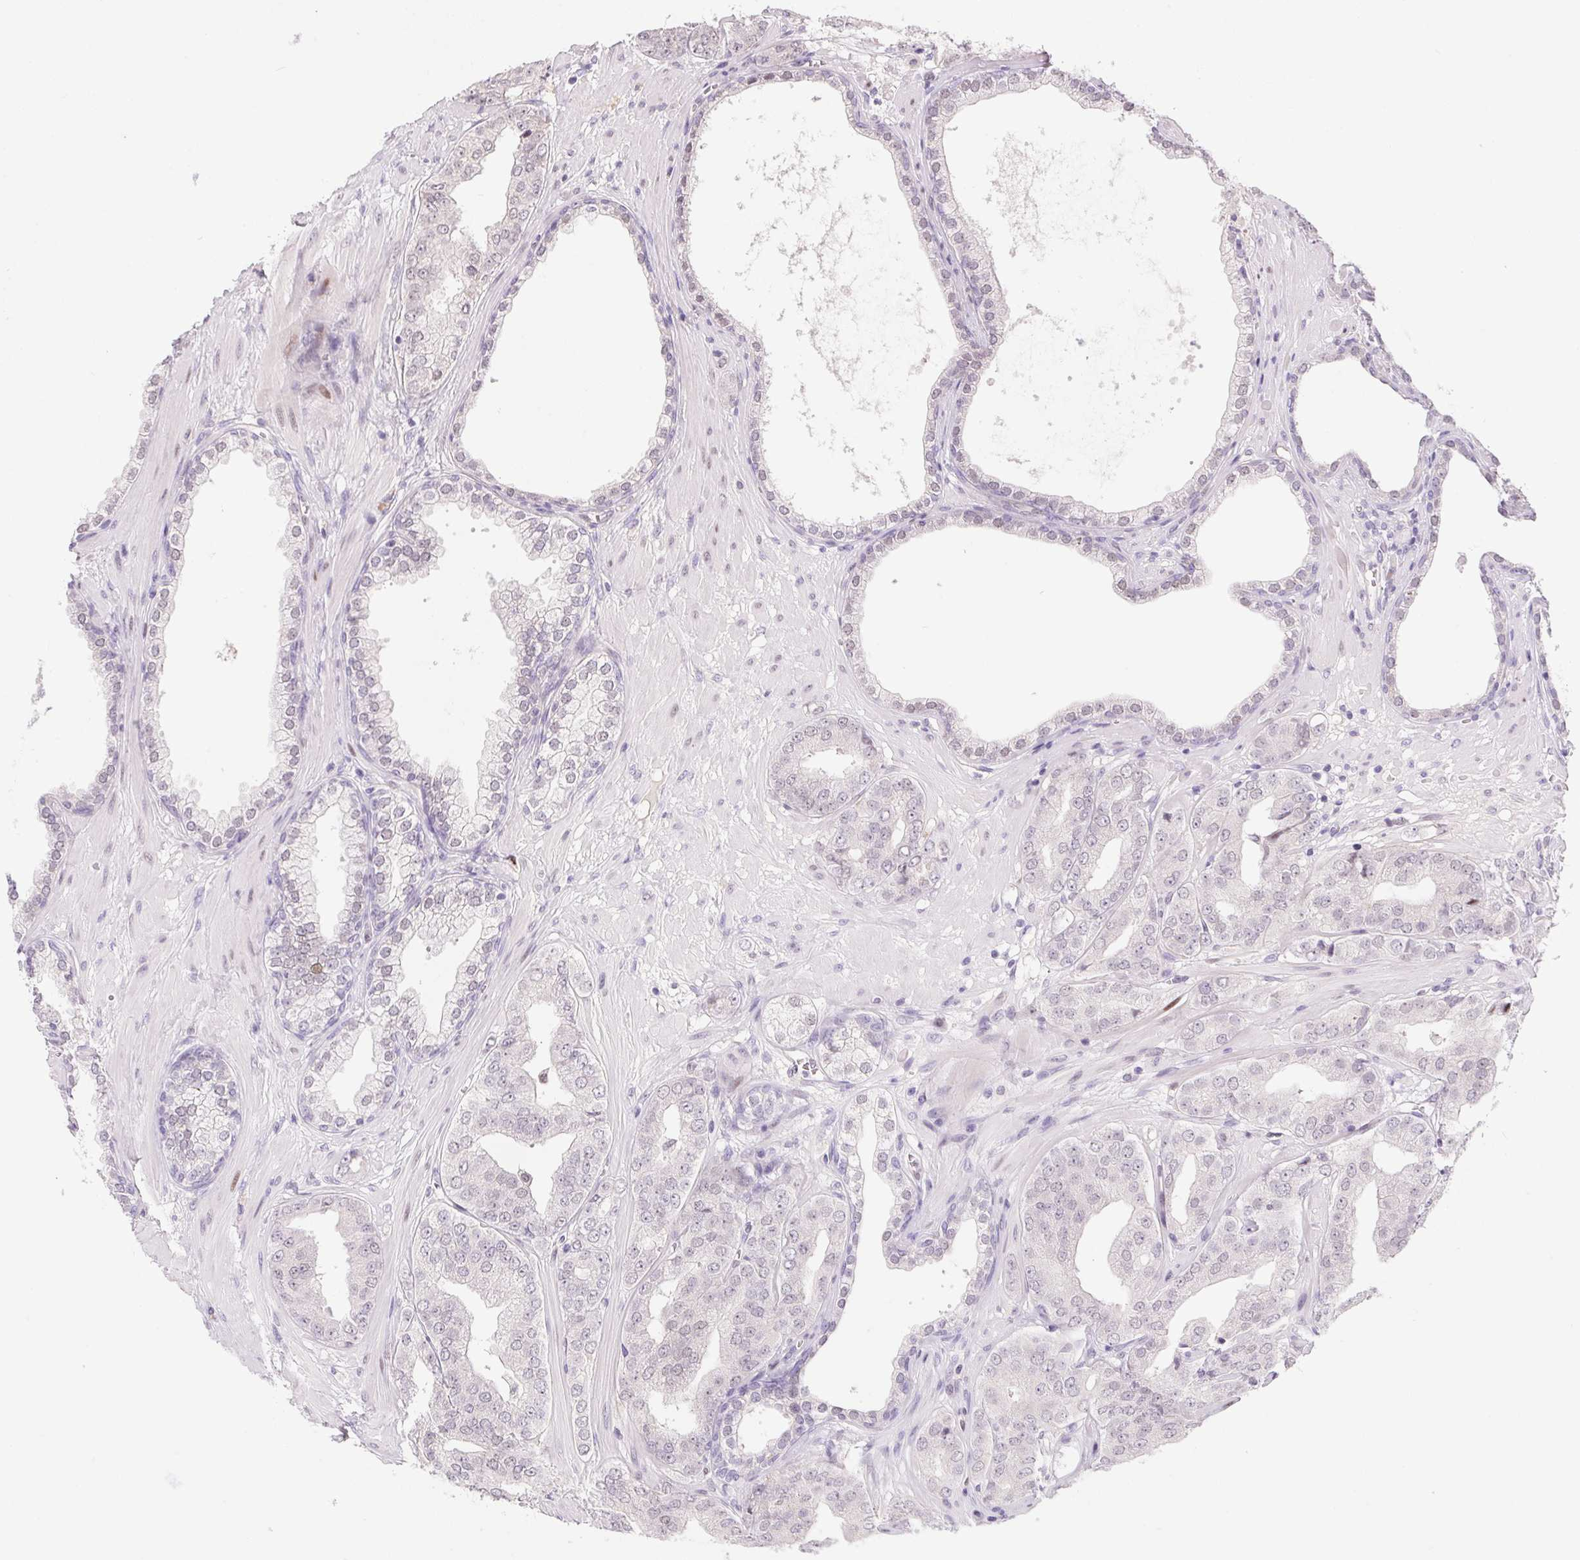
{"staining": {"intensity": "weak", "quantity": "<25%", "location": "nuclear"}, "tissue": "prostate cancer", "cell_type": "Tumor cells", "image_type": "cancer", "snomed": [{"axis": "morphology", "description": "Adenocarcinoma, Low grade"}, {"axis": "topography", "description": "Prostate"}], "caption": "This is a micrograph of immunohistochemistry staining of prostate cancer, which shows no expression in tumor cells. The staining is performed using DAB brown chromogen with nuclei counter-stained in using hematoxylin.", "gene": "SP9", "patient": {"sex": "male", "age": 60}}